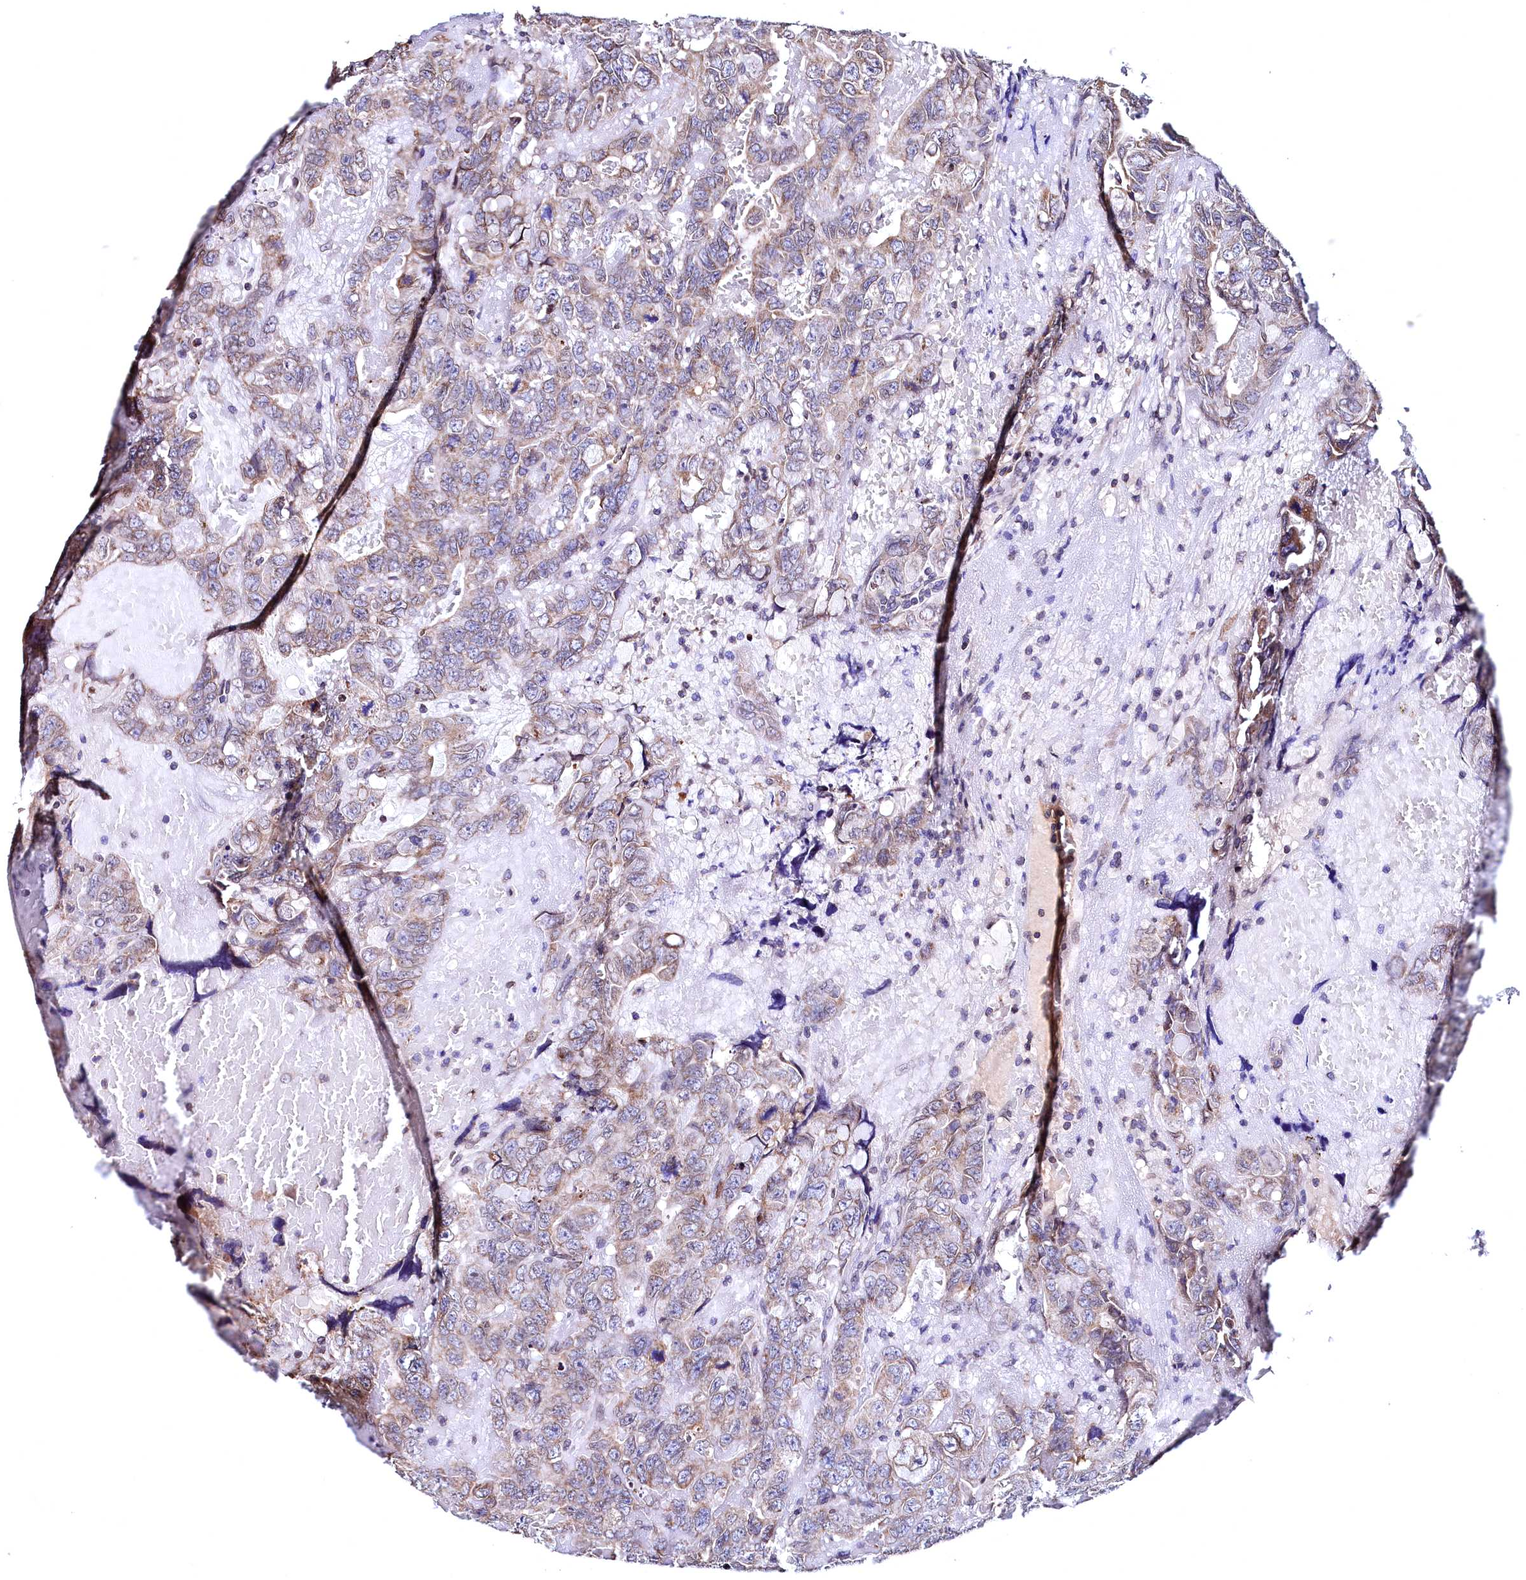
{"staining": {"intensity": "weak", "quantity": "25%-75%", "location": "cytoplasmic/membranous,nuclear"}, "tissue": "testis cancer", "cell_type": "Tumor cells", "image_type": "cancer", "snomed": [{"axis": "morphology", "description": "Carcinoma, Embryonal, NOS"}, {"axis": "topography", "description": "Testis"}], "caption": "There is low levels of weak cytoplasmic/membranous and nuclear expression in tumor cells of testis cancer, as demonstrated by immunohistochemical staining (brown color).", "gene": "HAND1", "patient": {"sex": "male", "age": 45}}